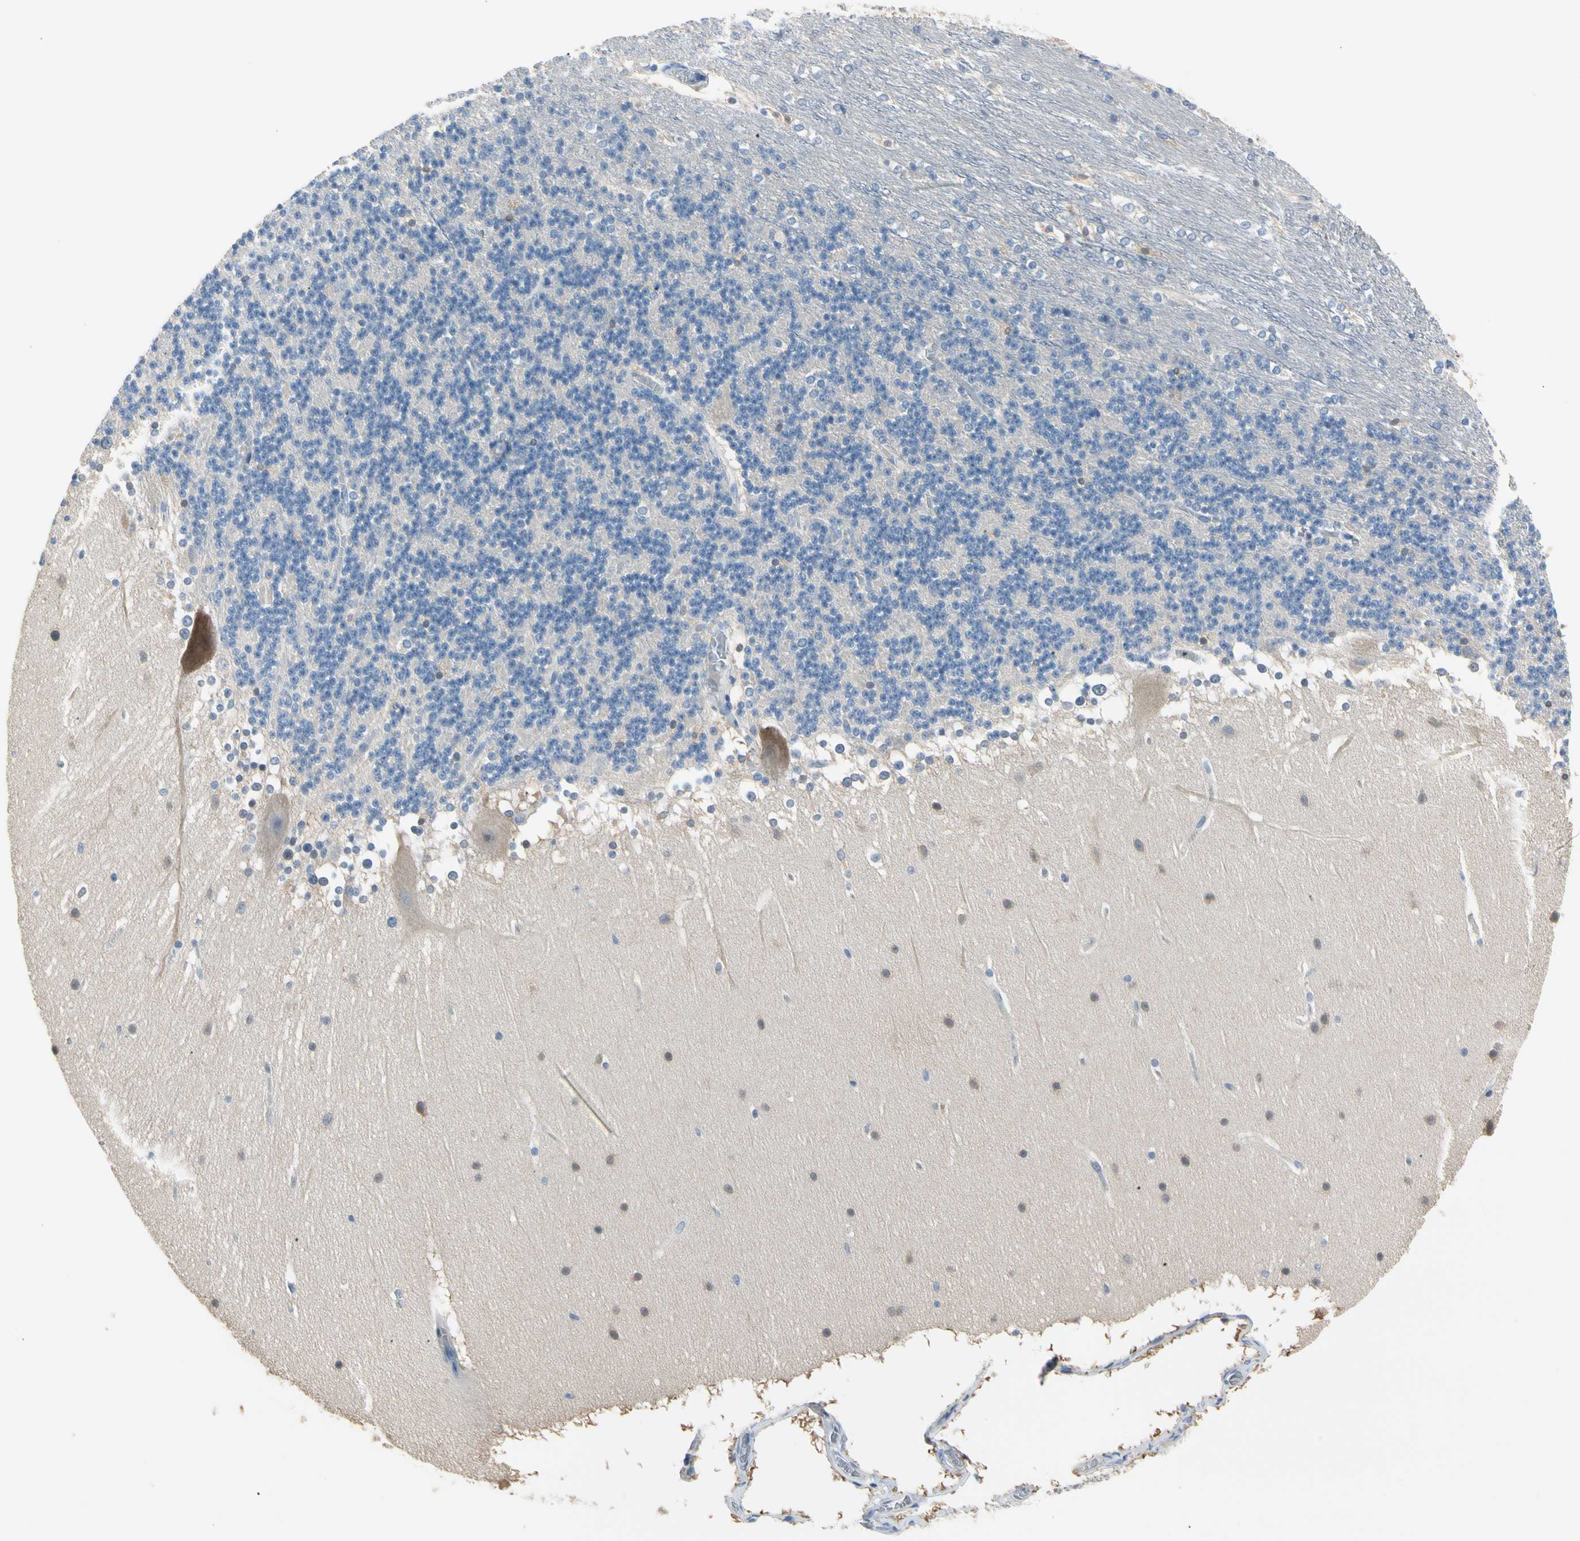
{"staining": {"intensity": "negative", "quantity": "none", "location": "none"}, "tissue": "cerebellum", "cell_type": "Cells in granular layer", "image_type": "normal", "snomed": [{"axis": "morphology", "description": "Normal tissue, NOS"}, {"axis": "topography", "description": "Cerebellum"}], "caption": "This is a image of immunohistochemistry staining of normal cerebellum, which shows no expression in cells in granular layer.", "gene": "MARK1", "patient": {"sex": "female", "age": 19}}